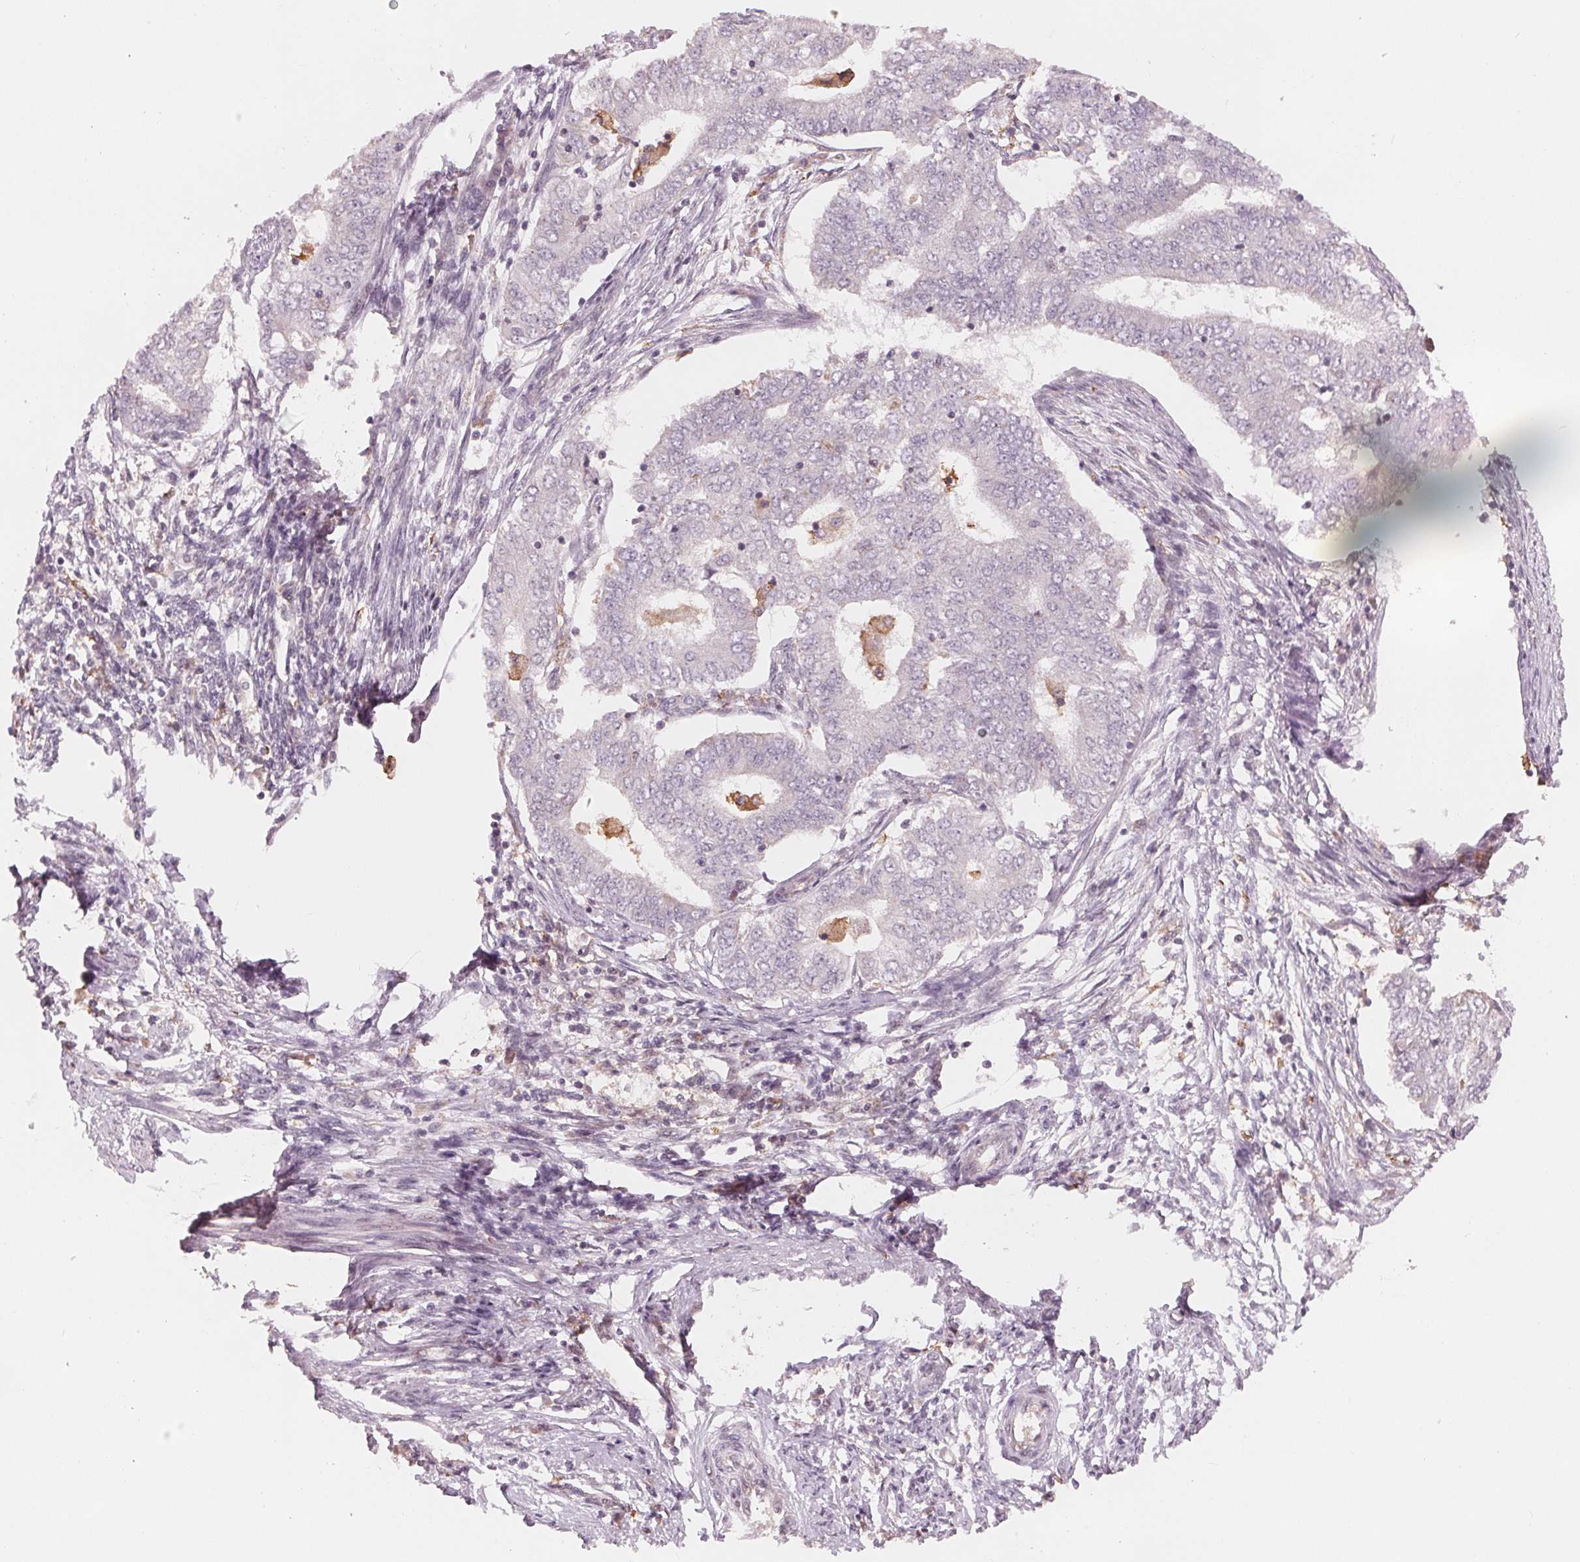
{"staining": {"intensity": "negative", "quantity": "none", "location": "none"}, "tissue": "endometrial cancer", "cell_type": "Tumor cells", "image_type": "cancer", "snomed": [{"axis": "morphology", "description": "Adenocarcinoma, NOS"}, {"axis": "topography", "description": "Endometrium"}], "caption": "This is an IHC micrograph of human endometrial cancer. There is no positivity in tumor cells.", "gene": "IL9R", "patient": {"sex": "female", "age": 62}}